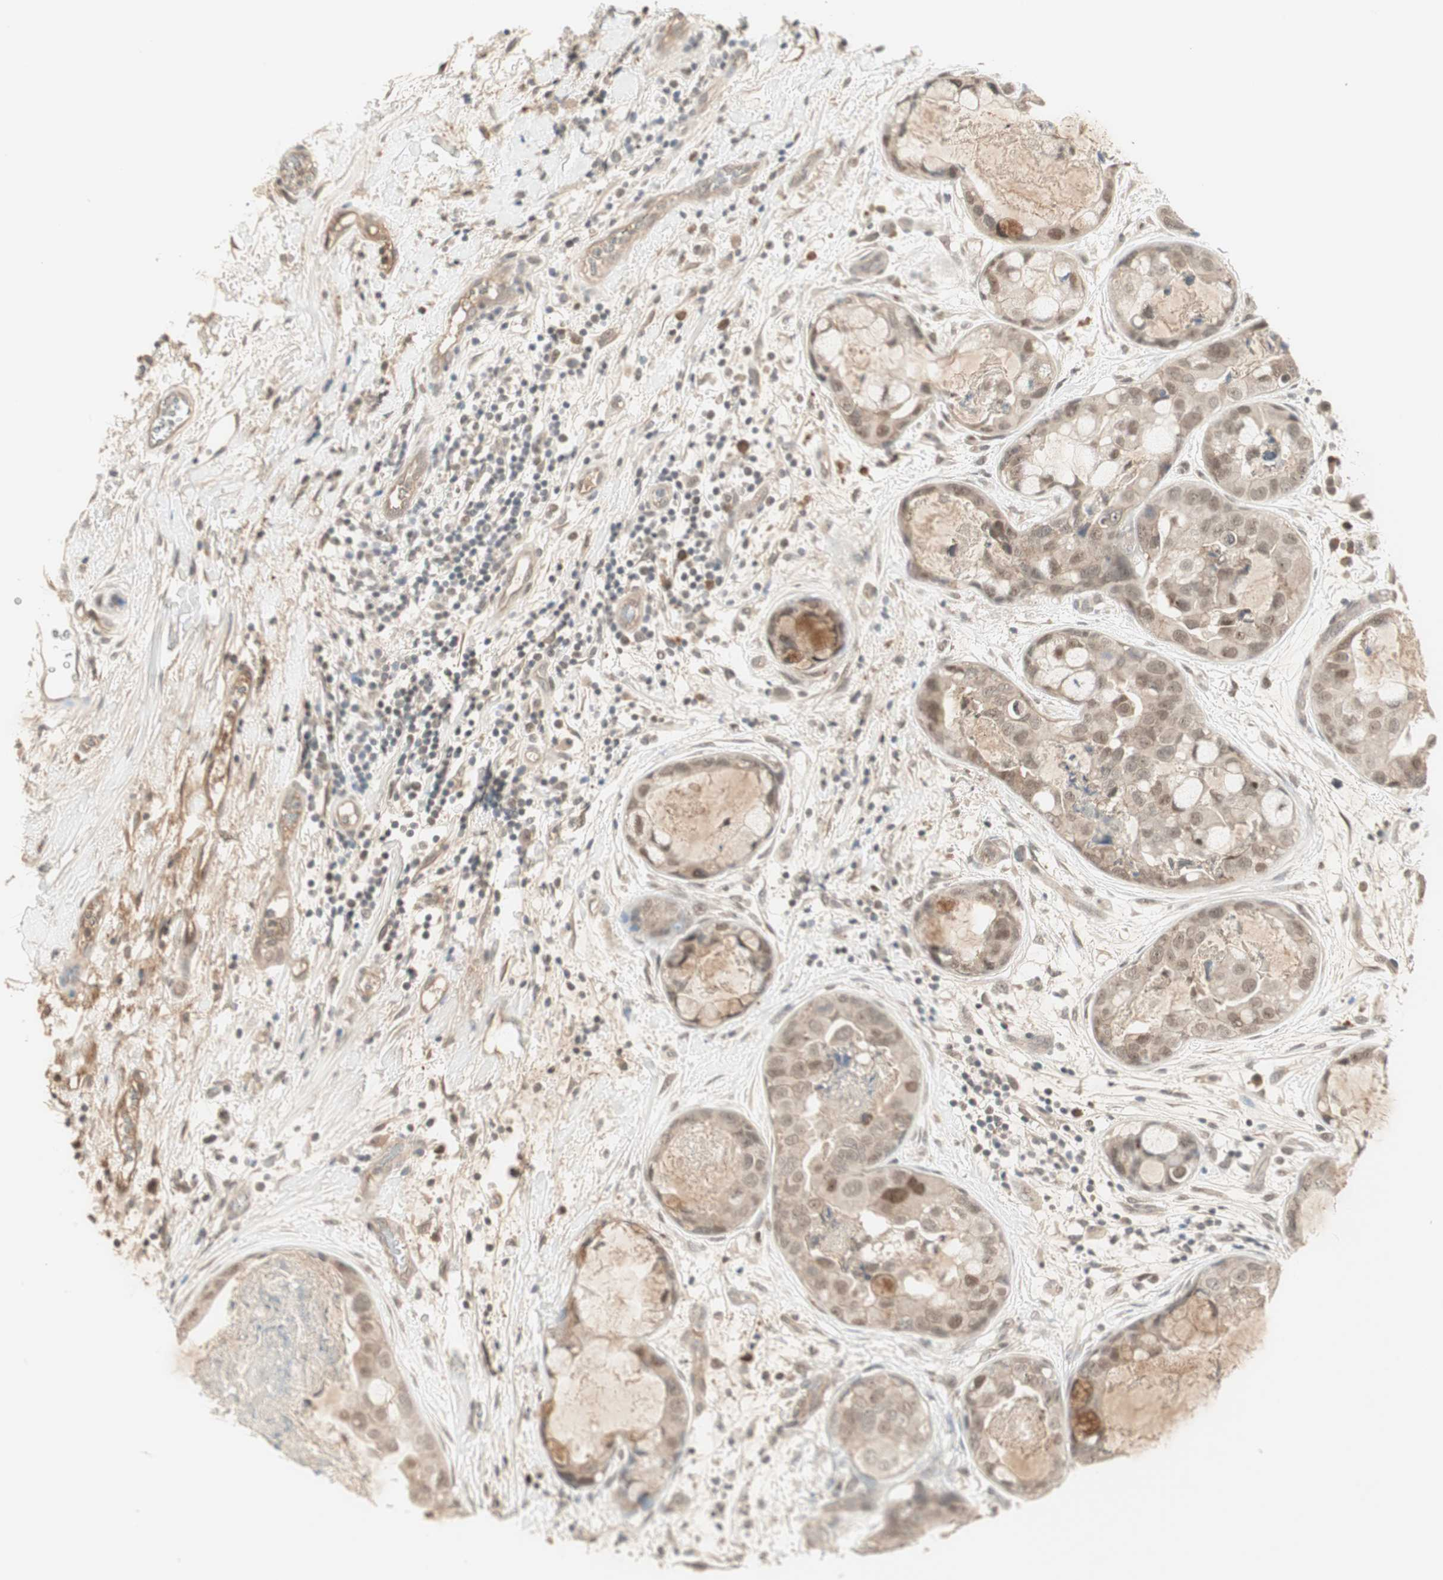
{"staining": {"intensity": "weak", "quantity": "25%-75%", "location": "cytoplasmic/membranous,nuclear"}, "tissue": "breast cancer", "cell_type": "Tumor cells", "image_type": "cancer", "snomed": [{"axis": "morphology", "description": "Duct carcinoma"}, {"axis": "topography", "description": "Breast"}], "caption": "Immunohistochemical staining of human breast cancer (invasive ductal carcinoma) shows weak cytoplasmic/membranous and nuclear protein staining in about 25%-75% of tumor cells.", "gene": "RNGTT", "patient": {"sex": "female", "age": 40}}